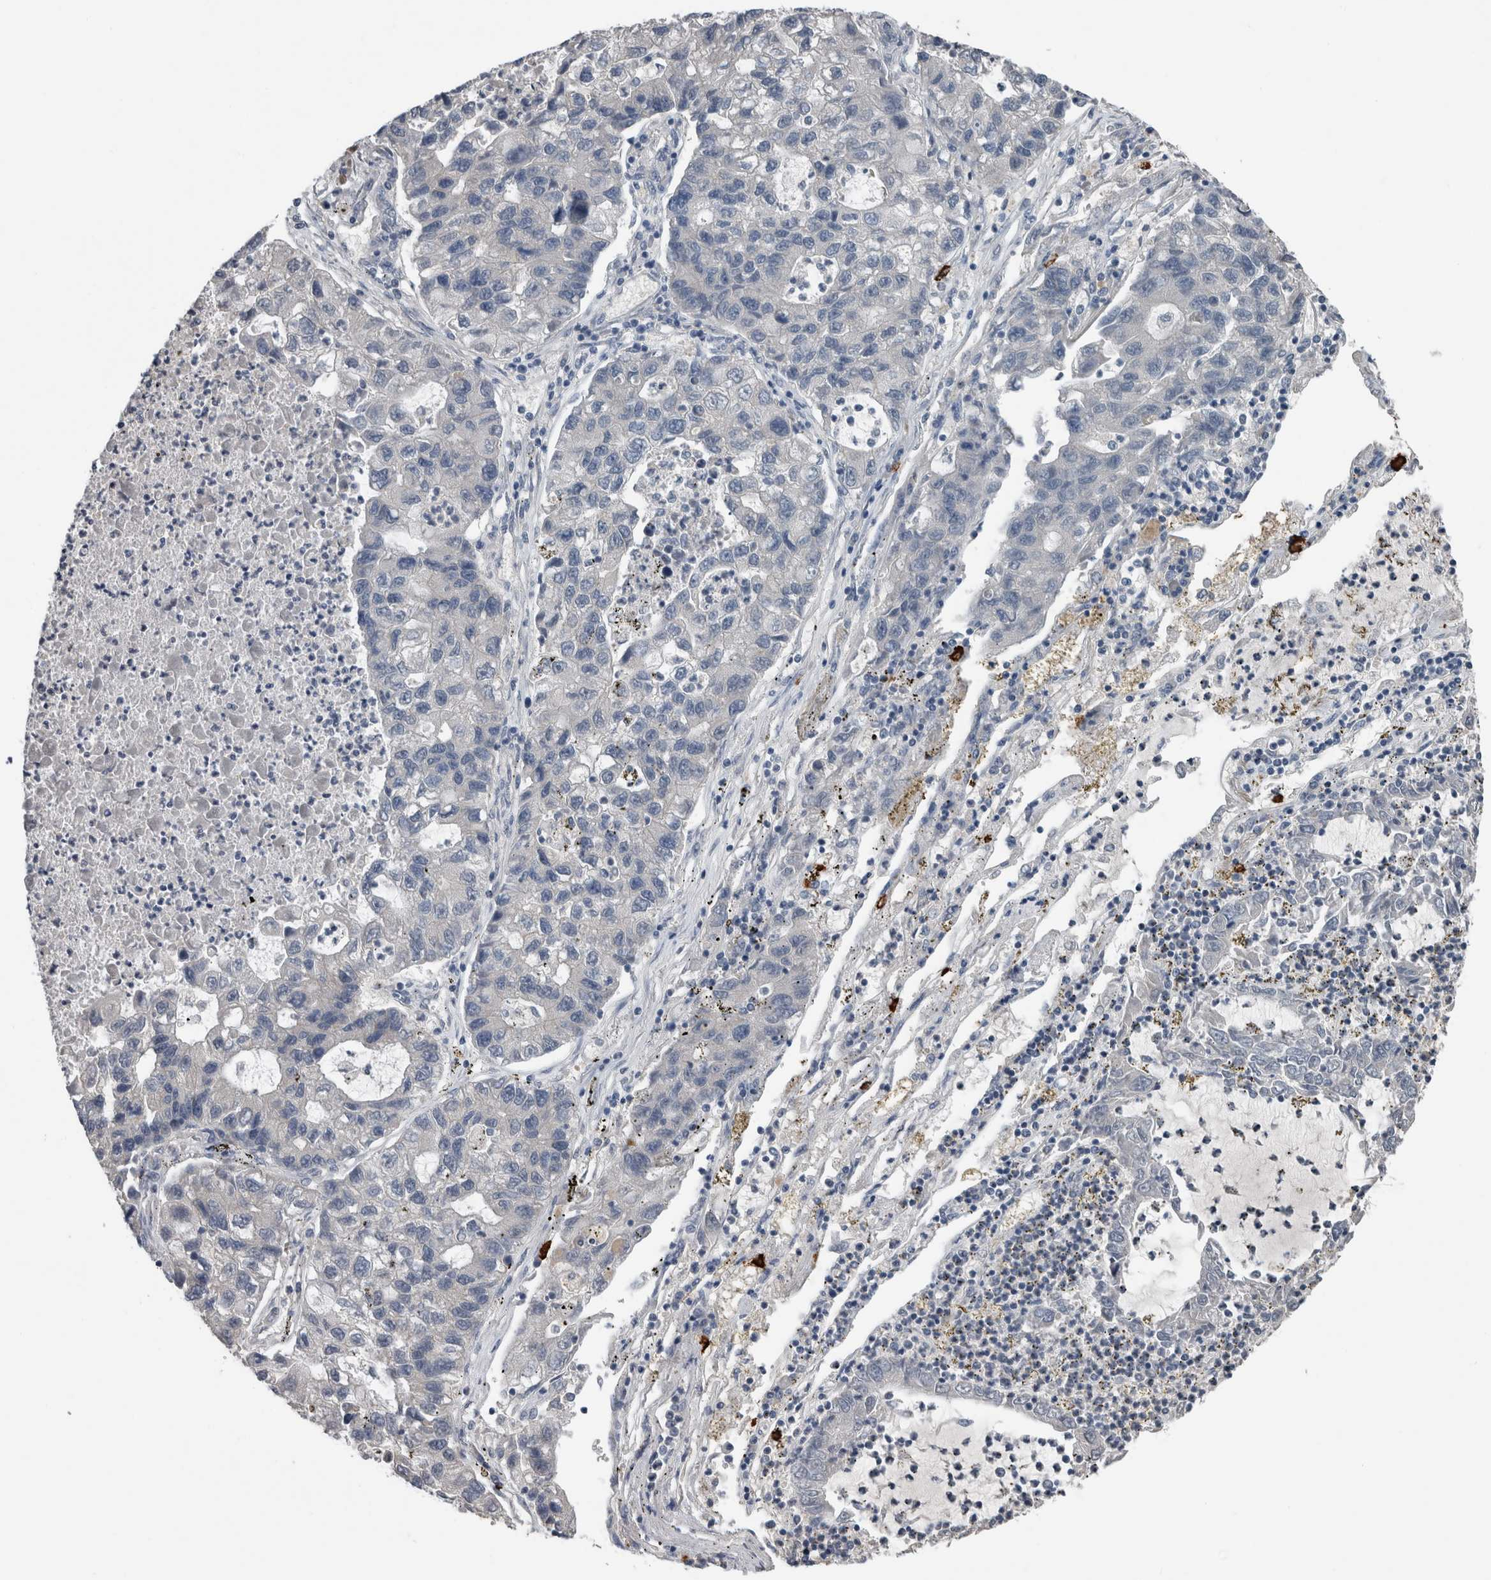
{"staining": {"intensity": "negative", "quantity": "none", "location": "none"}, "tissue": "lung cancer", "cell_type": "Tumor cells", "image_type": "cancer", "snomed": [{"axis": "morphology", "description": "Adenocarcinoma, NOS"}, {"axis": "topography", "description": "Lung"}], "caption": "The micrograph demonstrates no significant expression in tumor cells of adenocarcinoma (lung).", "gene": "CRNN", "patient": {"sex": "female", "age": 51}}